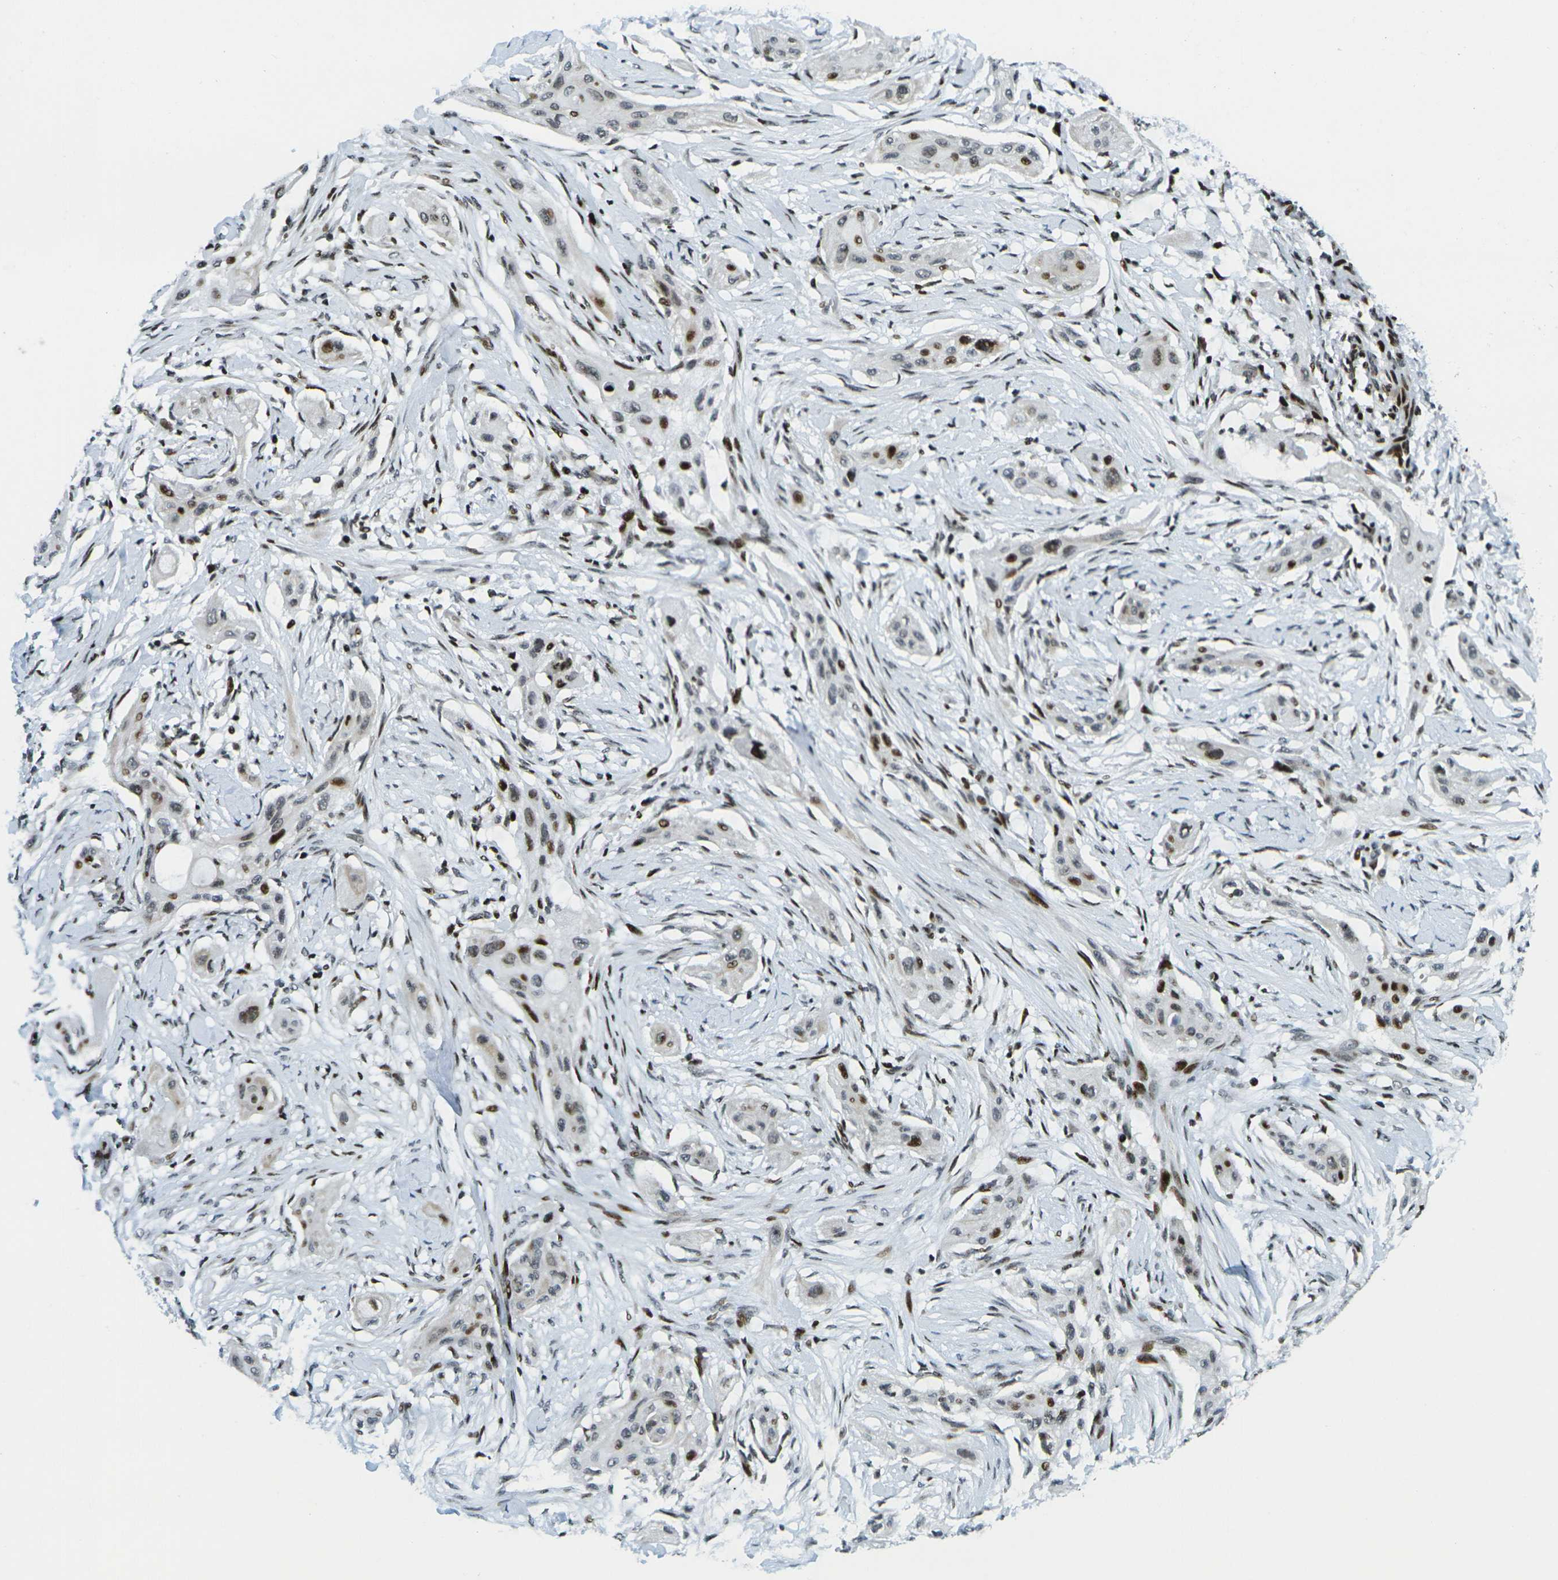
{"staining": {"intensity": "moderate", "quantity": "25%-75%", "location": "nuclear"}, "tissue": "lung cancer", "cell_type": "Tumor cells", "image_type": "cancer", "snomed": [{"axis": "morphology", "description": "Squamous cell carcinoma, NOS"}, {"axis": "topography", "description": "Lung"}], "caption": "Human lung cancer (squamous cell carcinoma) stained for a protein (brown) exhibits moderate nuclear positive staining in about 25%-75% of tumor cells.", "gene": "H3-3A", "patient": {"sex": "female", "age": 47}}